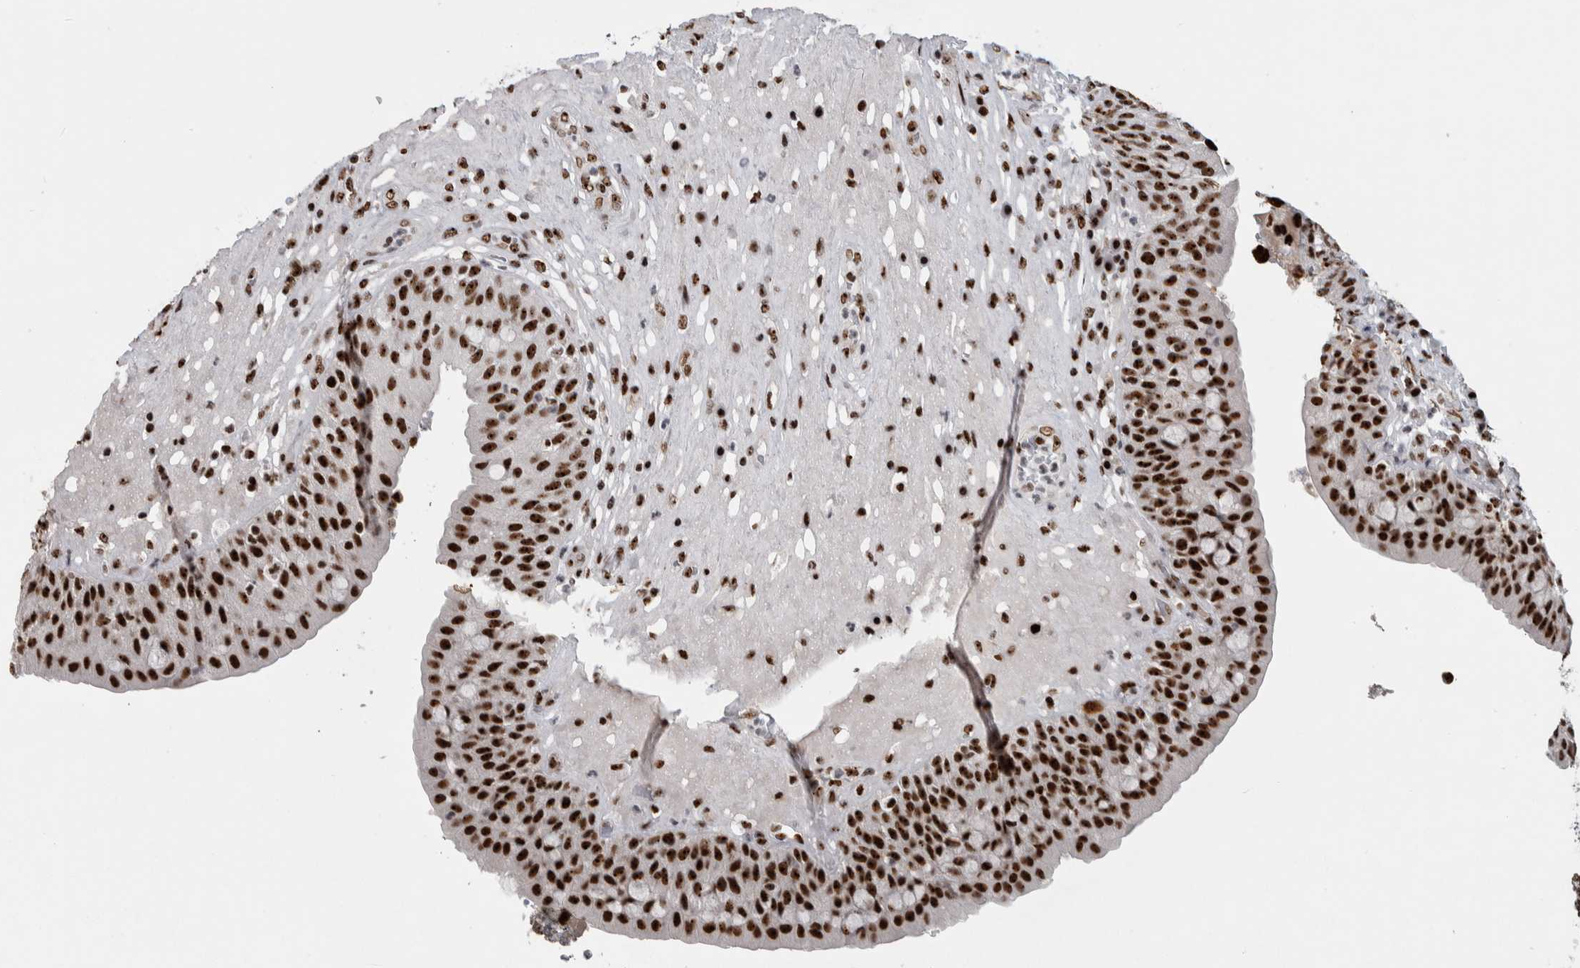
{"staining": {"intensity": "strong", "quantity": ">75%", "location": "nuclear"}, "tissue": "urinary bladder", "cell_type": "Urothelial cells", "image_type": "normal", "snomed": [{"axis": "morphology", "description": "Normal tissue, NOS"}, {"axis": "topography", "description": "Urinary bladder"}], "caption": "A brown stain highlights strong nuclear staining of a protein in urothelial cells of benign urinary bladder.", "gene": "NCL", "patient": {"sex": "female", "age": 62}}